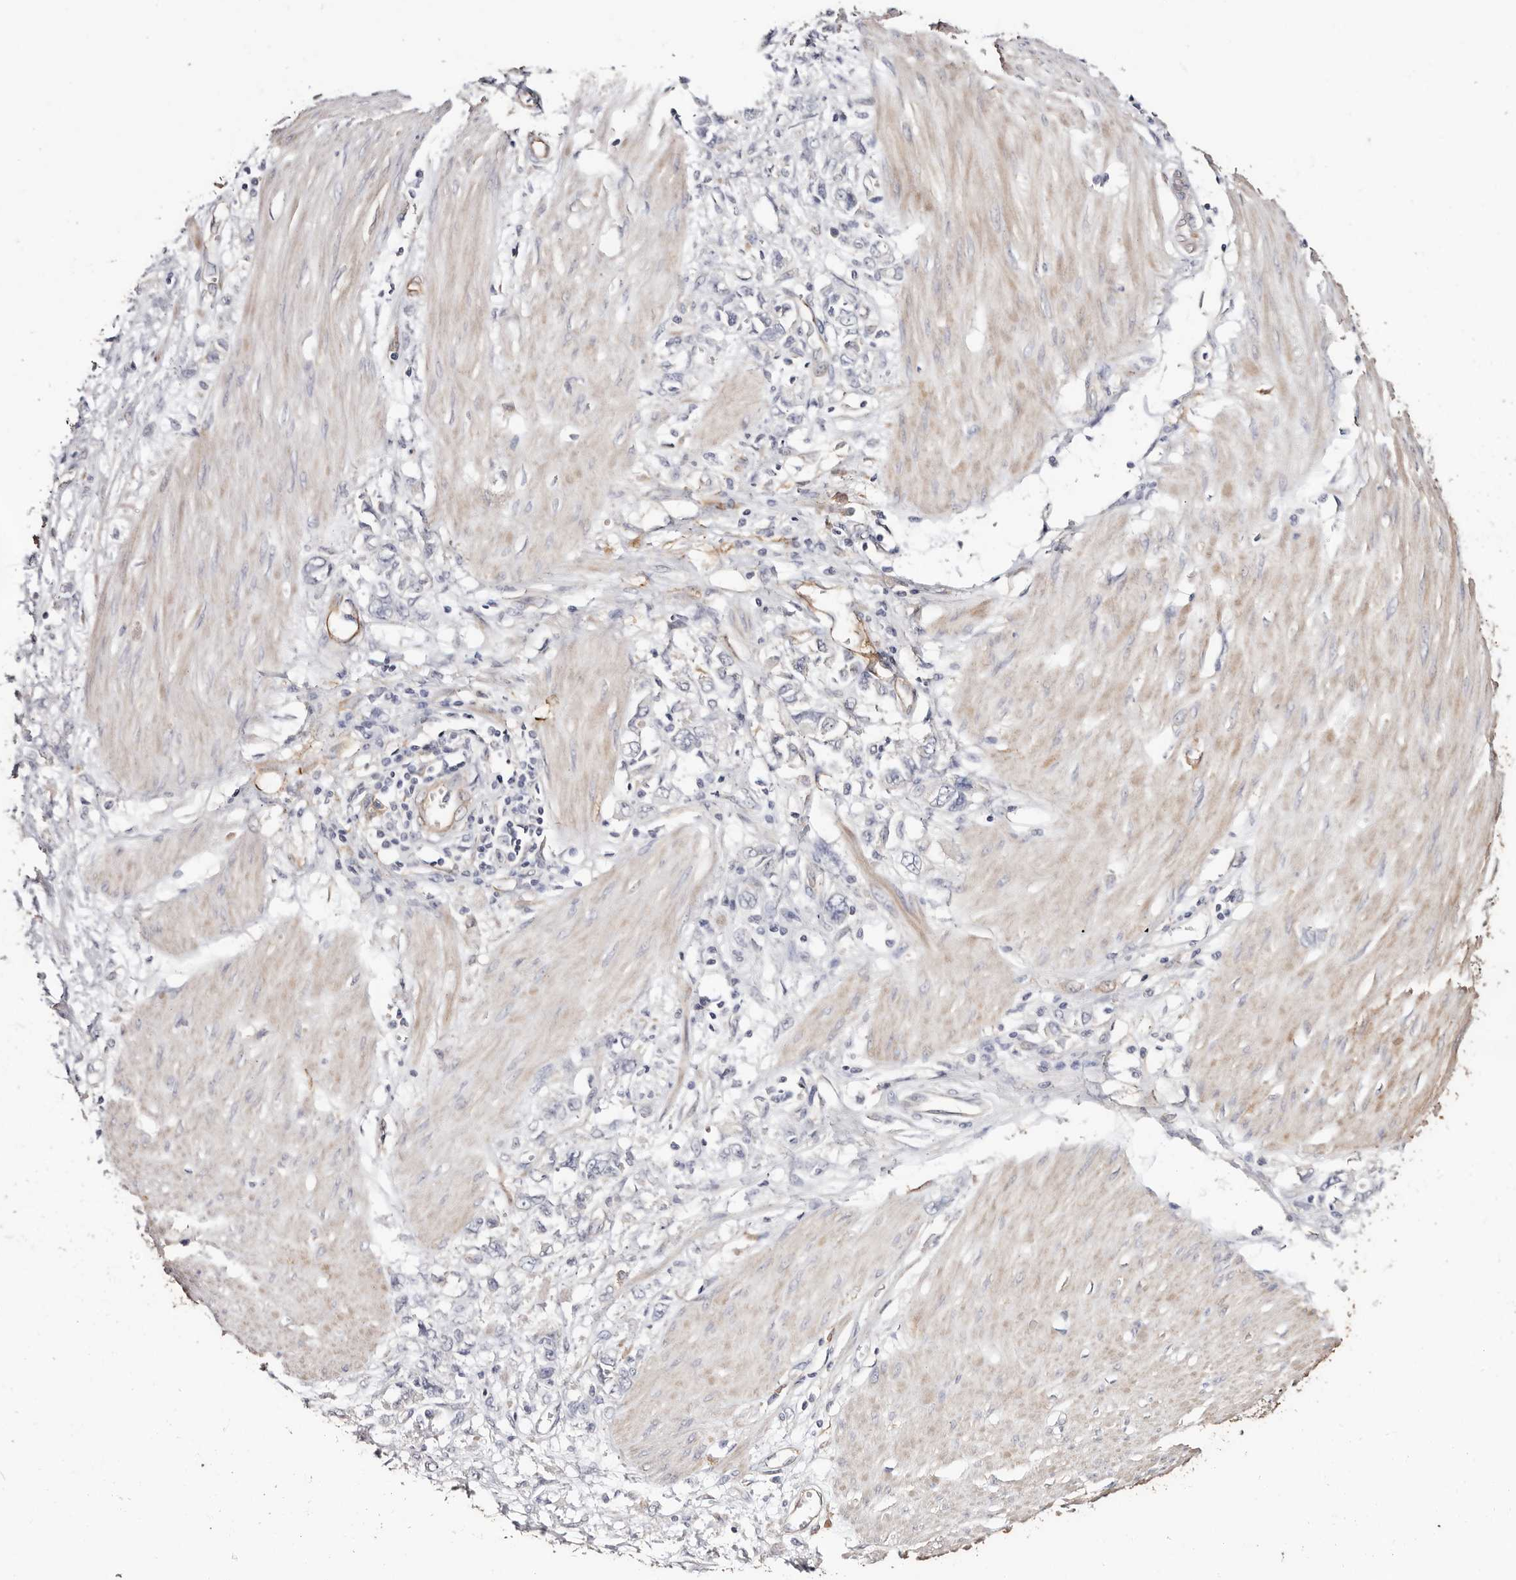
{"staining": {"intensity": "negative", "quantity": "none", "location": "none"}, "tissue": "stomach cancer", "cell_type": "Tumor cells", "image_type": "cancer", "snomed": [{"axis": "morphology", "description": "Adenocarcinoma, NOS"}, {"axis": "topography", "description": "Stomach"}], "caption": "IHC photomicrograph of human stomach cancer stained for a protein (brown), which shows no staining in tumor cells.", "gene": "TGM2", "patient": {"sex": "female", "age": 76}}